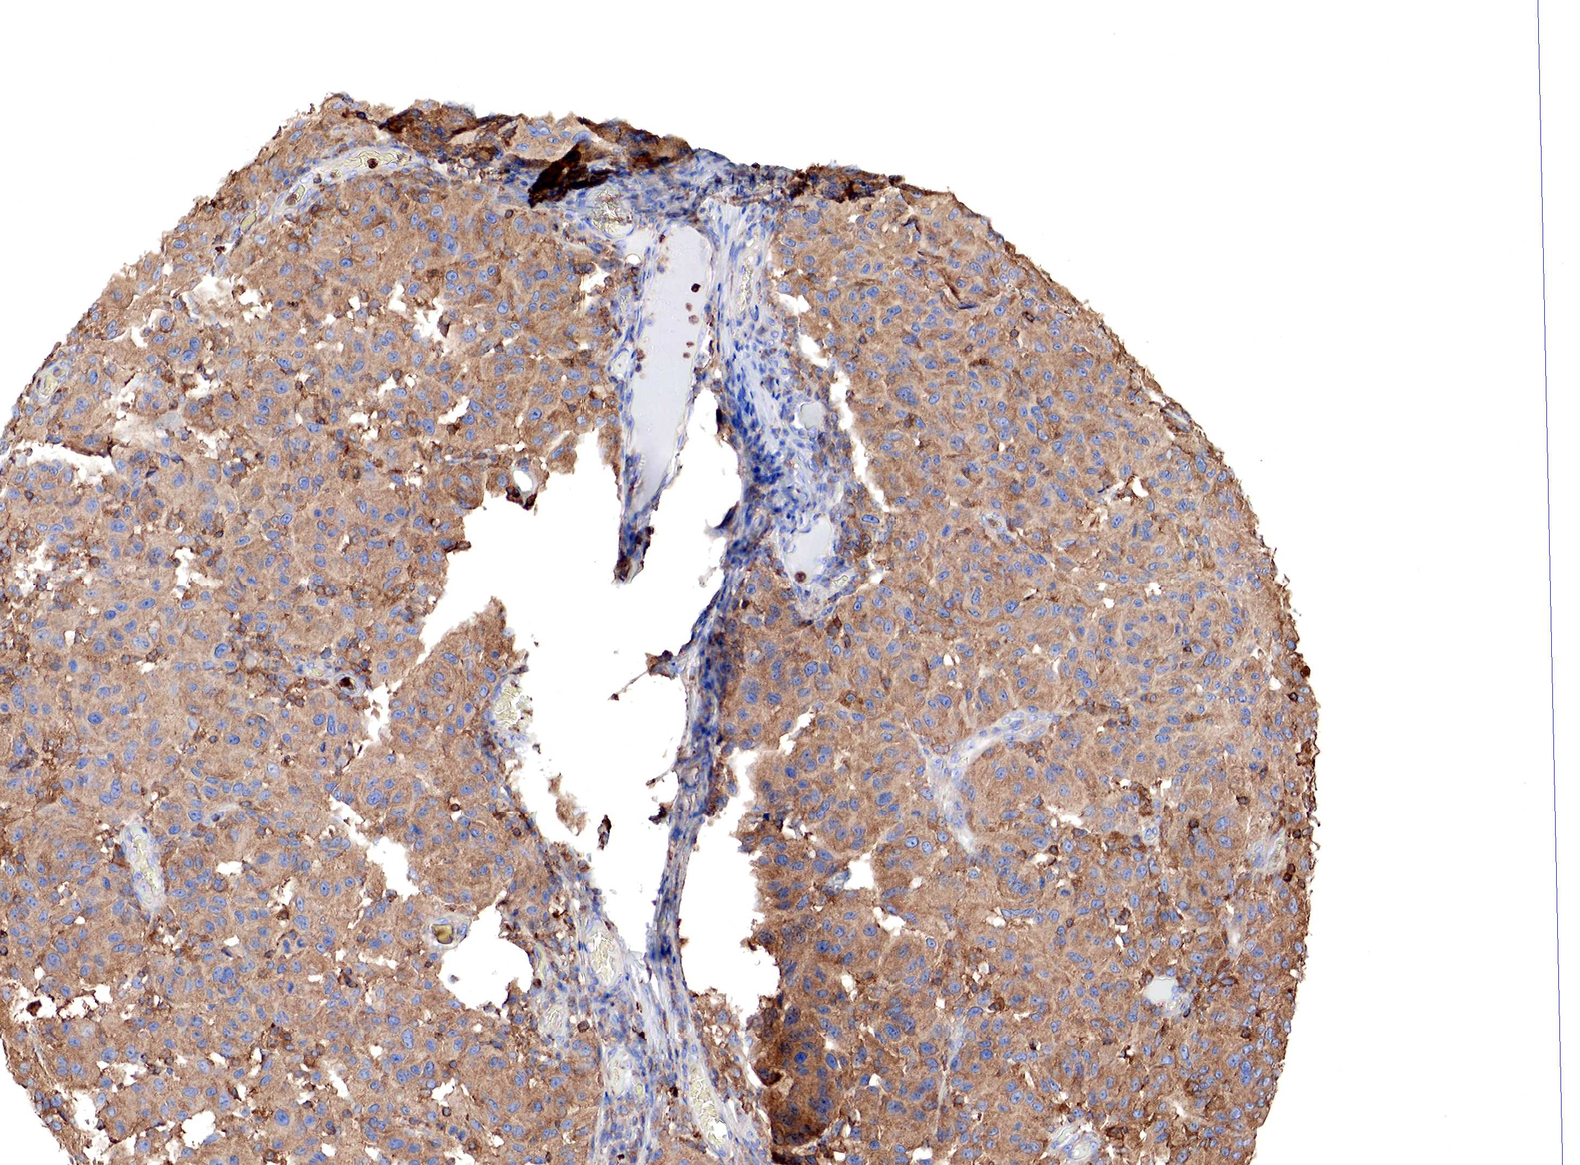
{"staining": {"intensity": "moderate", "quantity": ">75%", "location": "cytoplasmic/membranous"}, "tissue": "melanoma", "cell_type": "Tumor cells", "image_type": "cancer", "snomed": [{"axis": "morphology", "description": "Malignant melanoma, NOS"}, {"axis": "topography", "description": "Skin"}], "caption": "Human malignant melanoma stained with a brown dye demonstrates moderate cytoplasmic/membranous positive expression in approximately >75% of tumor cells.", "gene": "G6PD", "patient": {"sex": "female", "age": 77}}